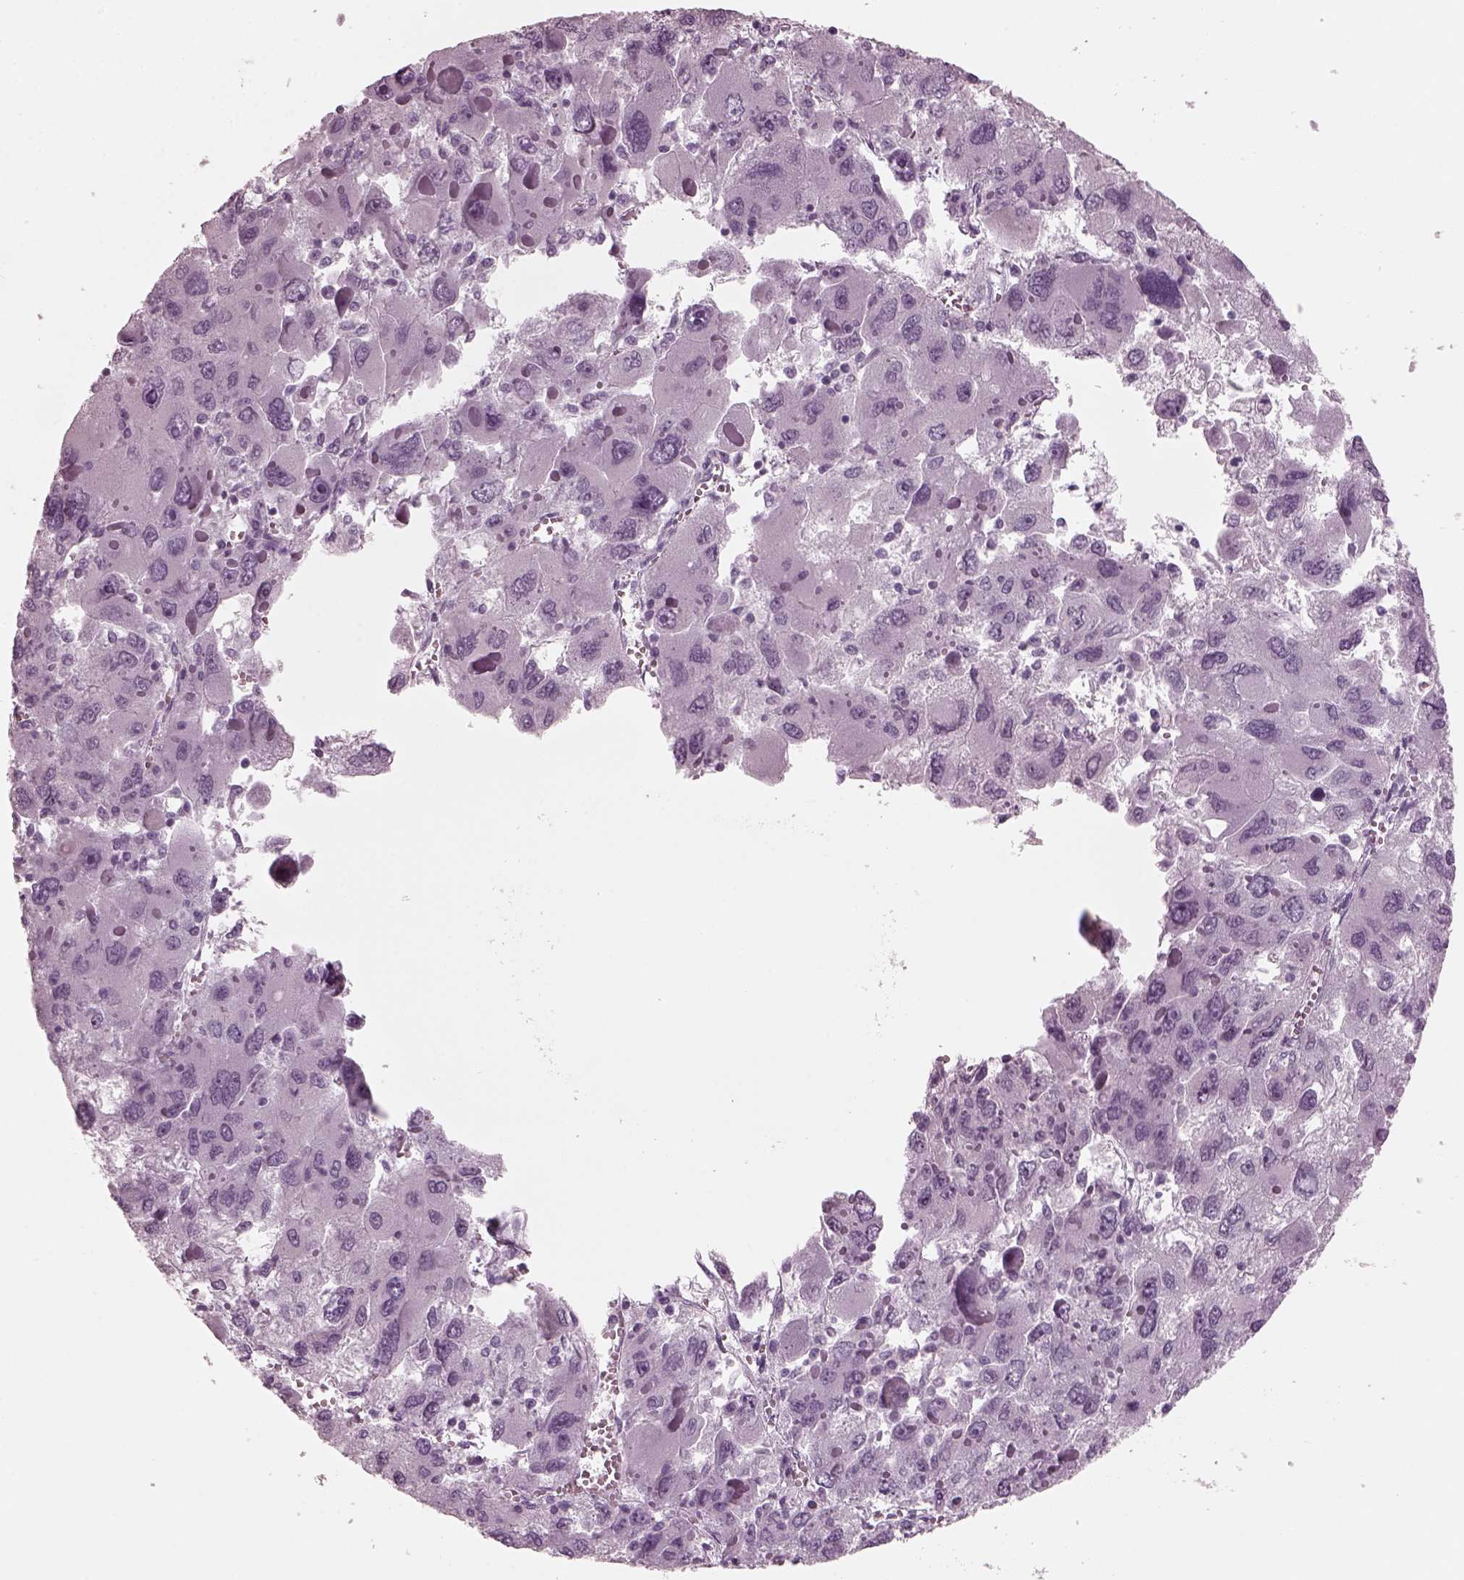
{"staining": {"intensity": "negative", "quantity": "none", "location": "none"}, "tissue": "liver cancer", "cell_type": "Tumor cells", "image_type": "cancer", "snomed": [{"axis": "morphology", "description": "Carcinoma, Hepatocellular, NOS"}, {"axis": "topography", "description": "Liver"}], "caption": "High power microscopy photomicrograph of an immunohistochemistry (IHC) image of liver hepatocellular carcinoma, revealing no significant positivity in tumor cells. Nuclei are stained in blue.", "gene": "RCVRN", "patient": {"sex": "female", "age": 41}}